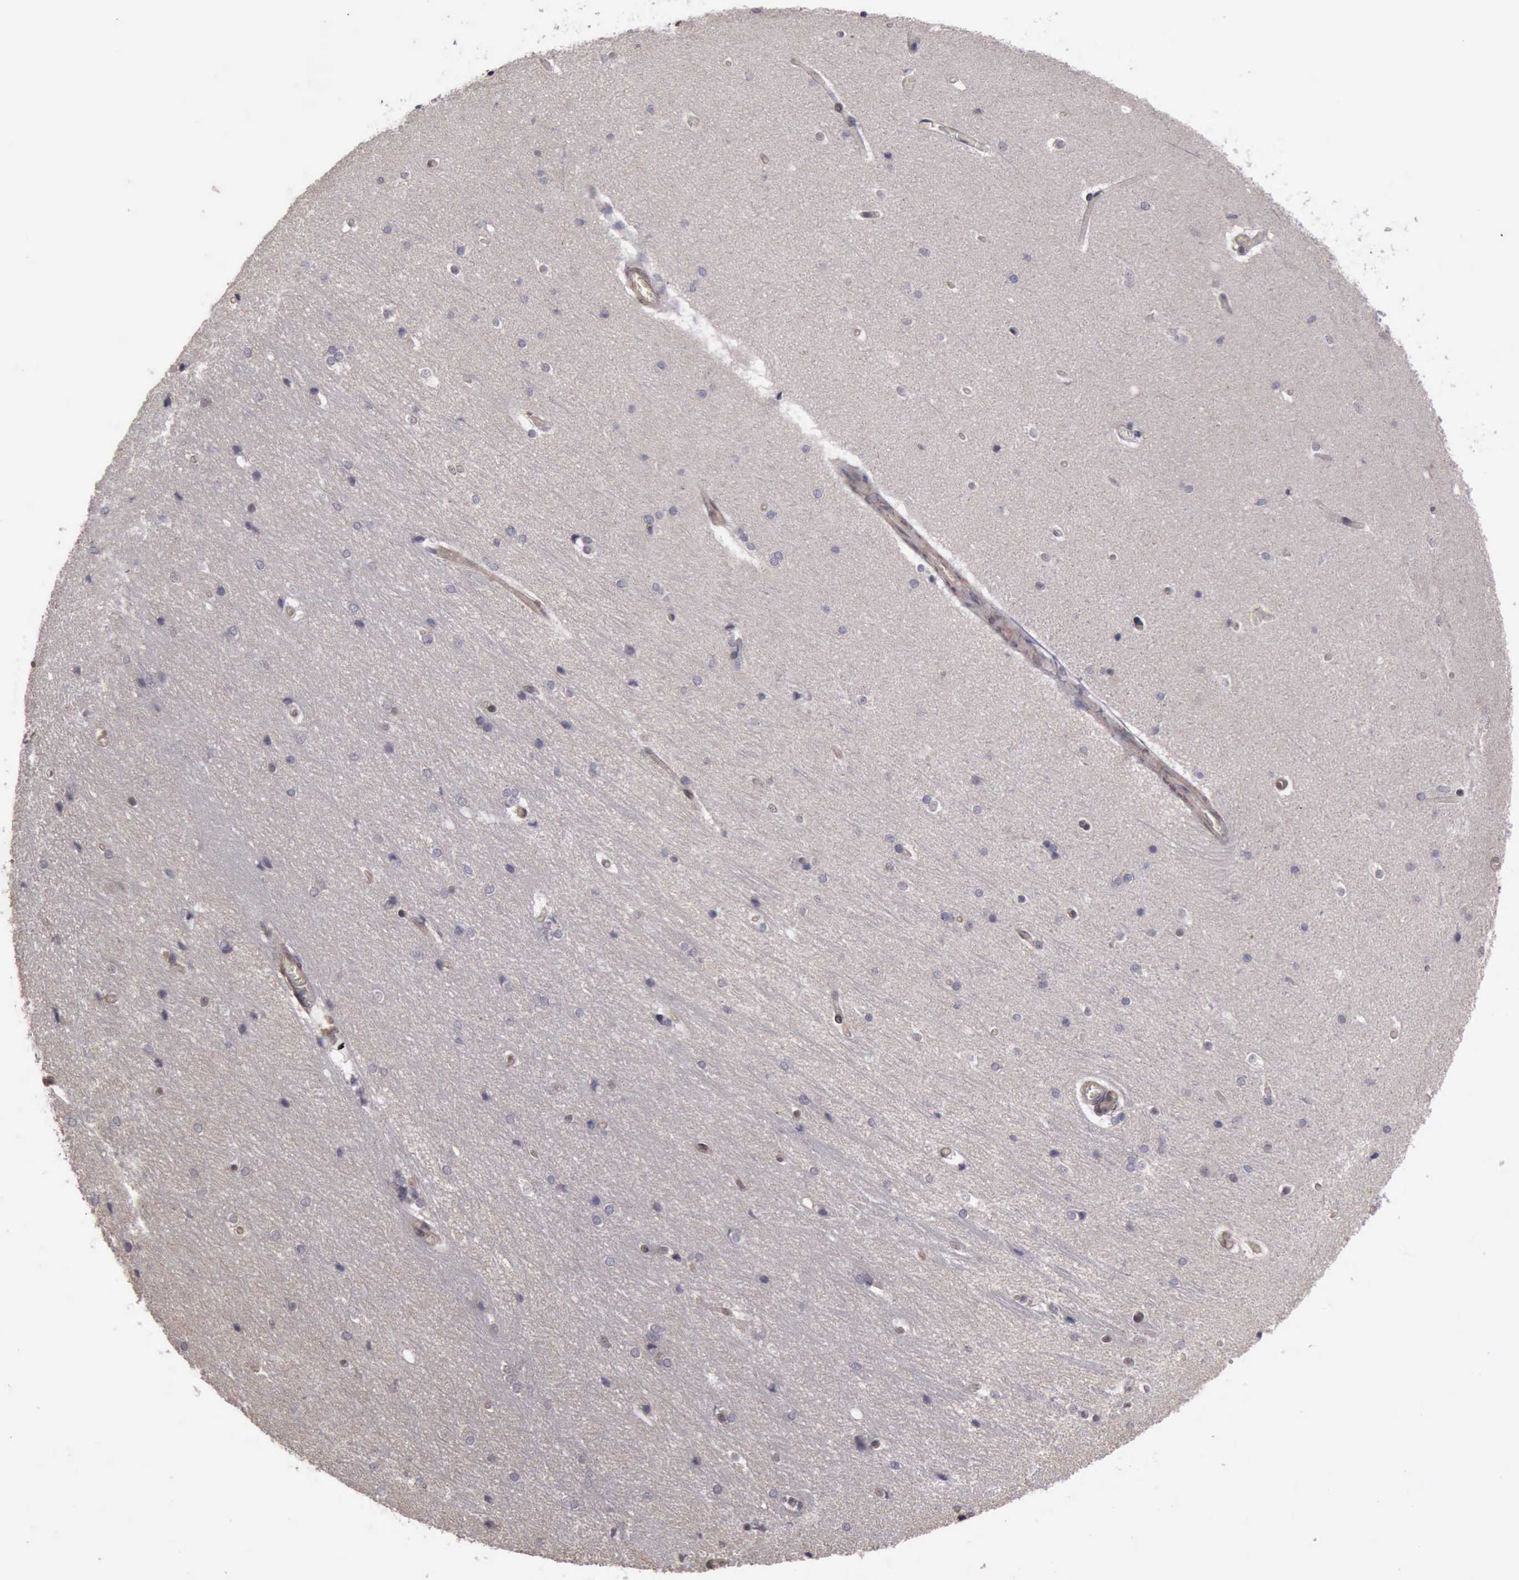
{"staining": {"intensity": "negative", "quantity": "none", "location": "none"}, "tissue": "hippocampus", "cell_type": "Glial cells", "image_type": "normal", "snomed": [{"axis": "morphology", "description": "Normal tissue, NOS"}, {"axis": "topography", "description": "Hippocampus"}], "caption": "Immunohistochemistry (IHC) photomicrograph of unremarkable hippocampus stained for a protein (brown), which demonstrates no expression in glial cells. (DAB IHC, high magnification).", "gene": "MMP9", "patient": {"sex": "female", "age": 19}}